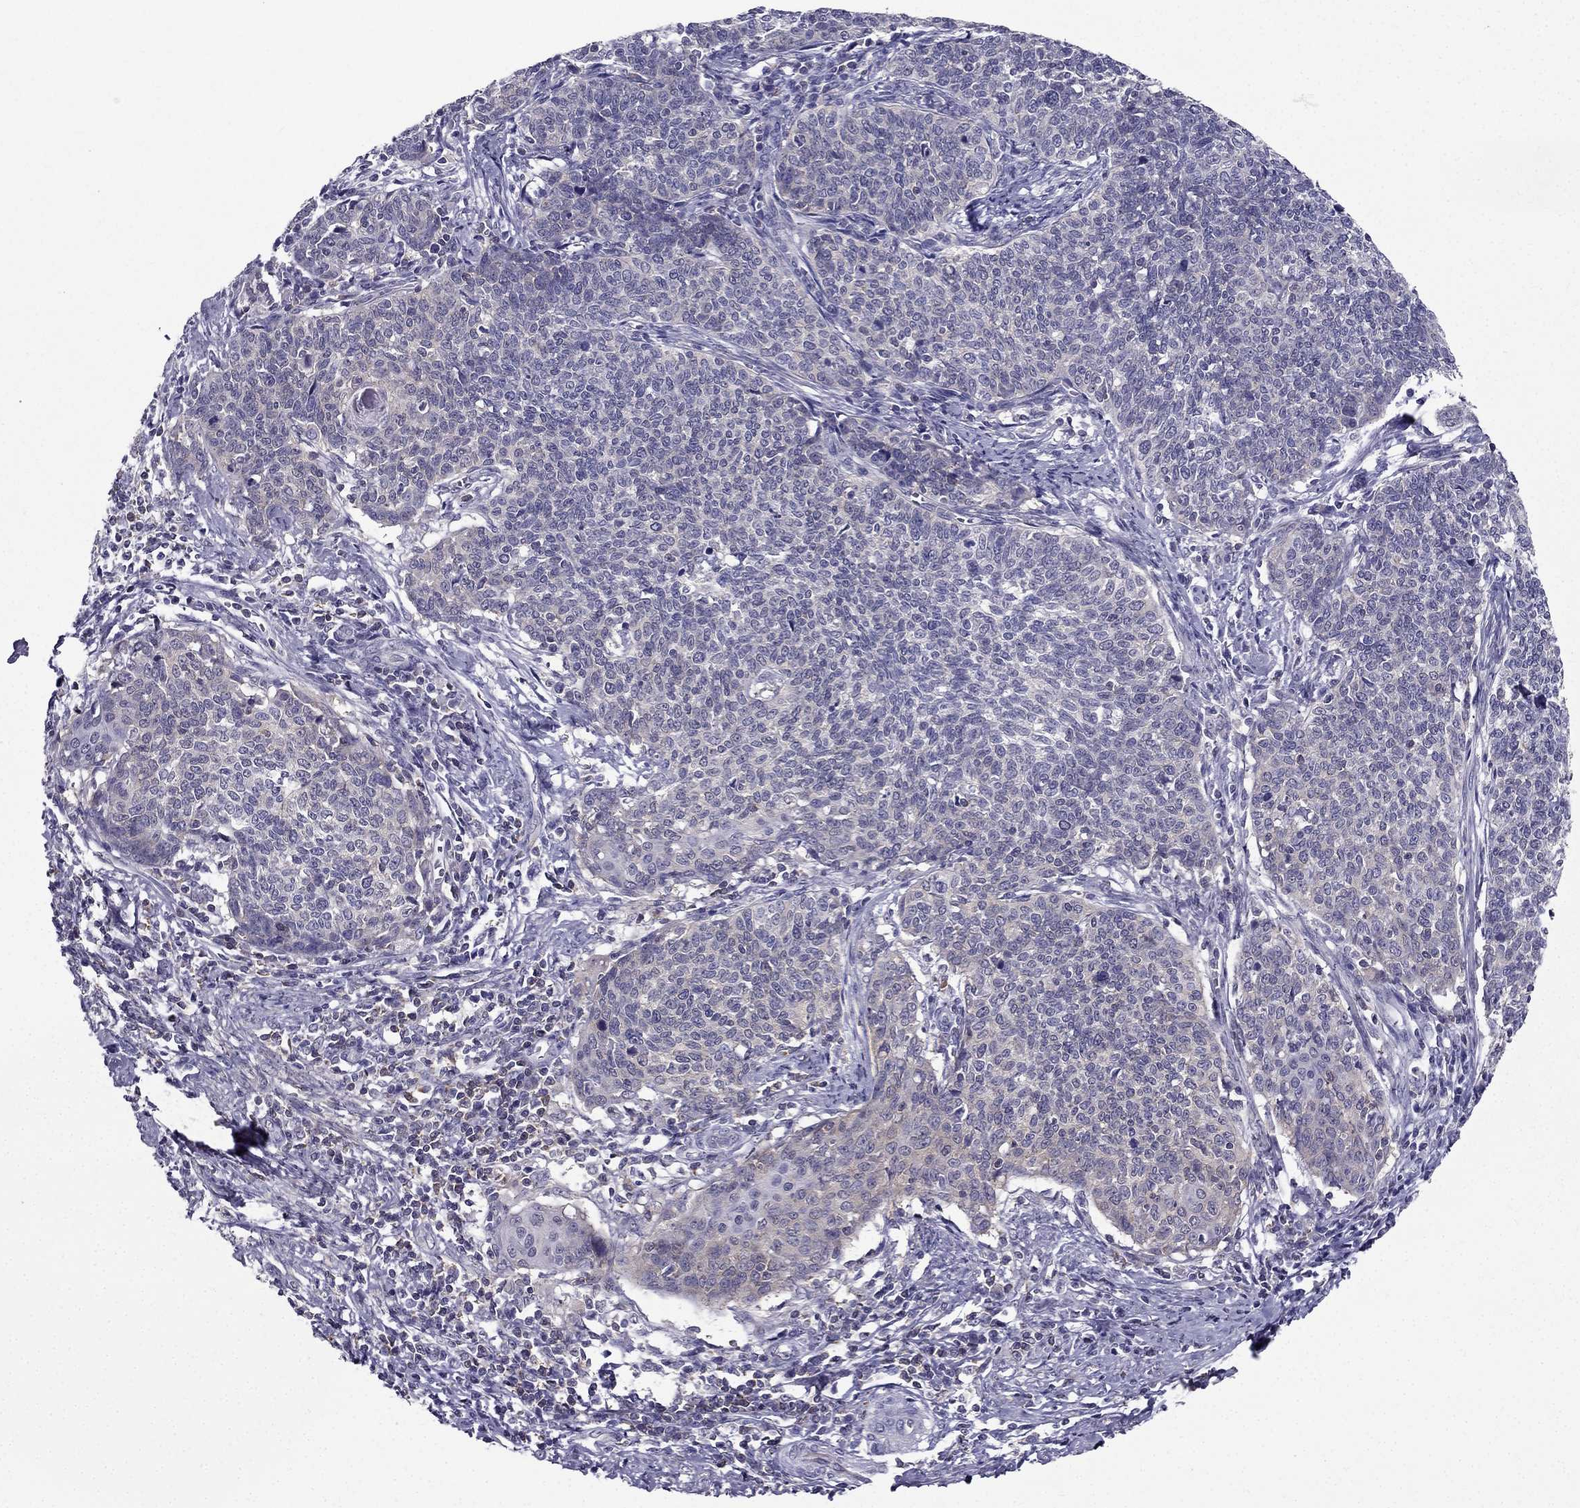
{"staining": {"intensity": "negative", "quantity": "none", "location": "none"}, "tissue": "cervical cancer", "cell_type": "Tumor cells", "image_type": "cancer", "snomed": [{"axis": "morphology", "description": "Squamous cell carcinoma, NOS"}, {"axis": "topography", "description": "Cervix"}], "caption": "Immunohistochemistry (IHC) histopathology image of cervical cancer stained for a protein (brown), which exhibits no positivity in tumor cells. (IHC, brightfield microscopy, high magnification).", "gene": "AAK1", "patient": {"sex": "female", "age": 39}}